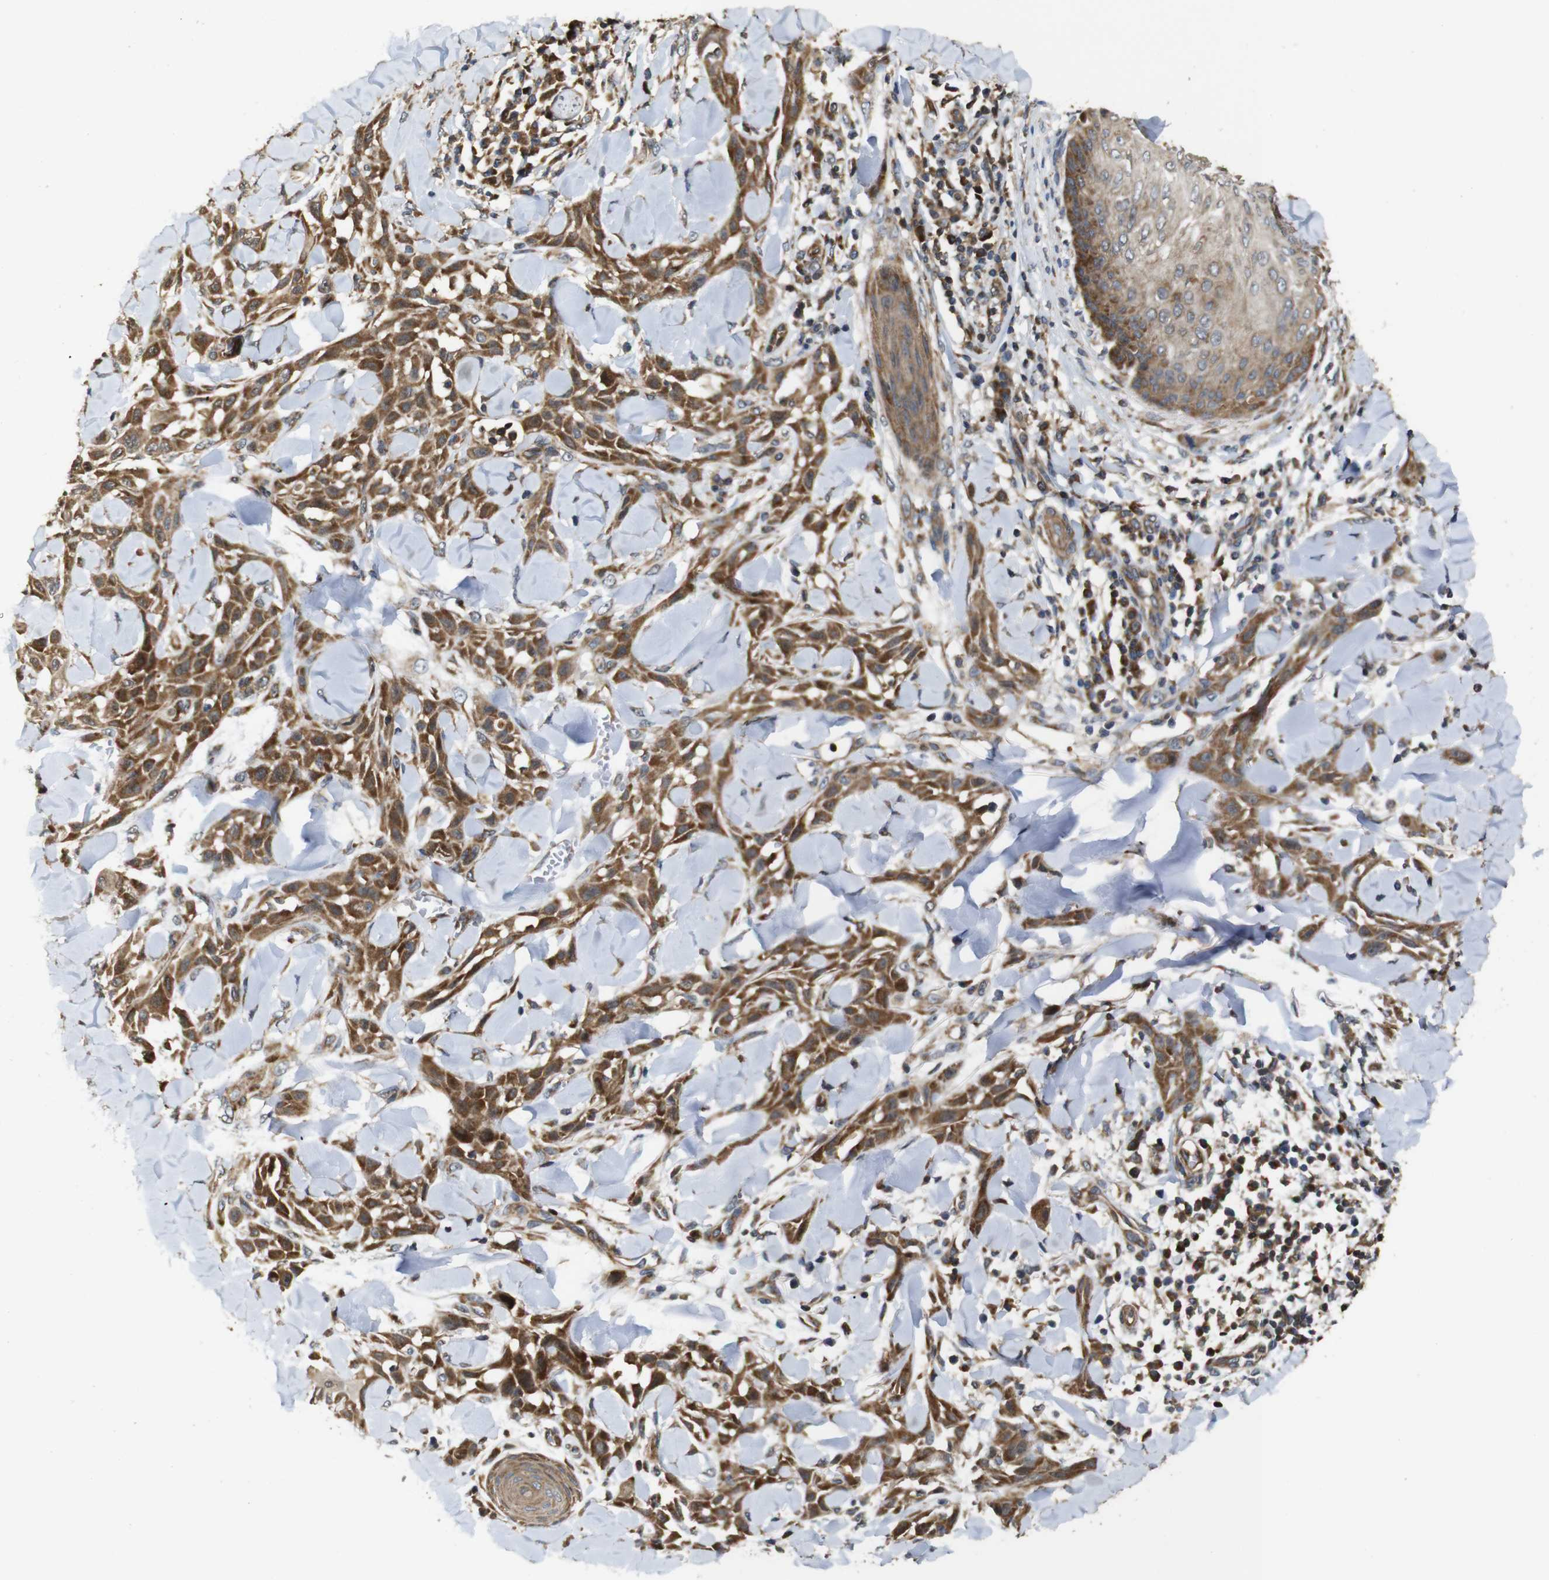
{"staining": {"intensity": "moderate", "quantity": ">75%", "location": "cytoplasmic/membranous"}, "tissue": "skin cancer", "cell_type": "Tumor cells", "image_type": "cancer", "snomed": [{"axis": "morphology", "description": "Squamous cell carcinoma, NOS"}, {"axis": "topography", "description": "Skin"}], "caption": "Skin cancer (squamous cell carcinoma) stained for a protein (brown) shows moderate cytoplasmic/membranous positive staining in about >75% of tumor cells.", "gene": "SNN", "patient": {"sex": "male", "age": 24}}